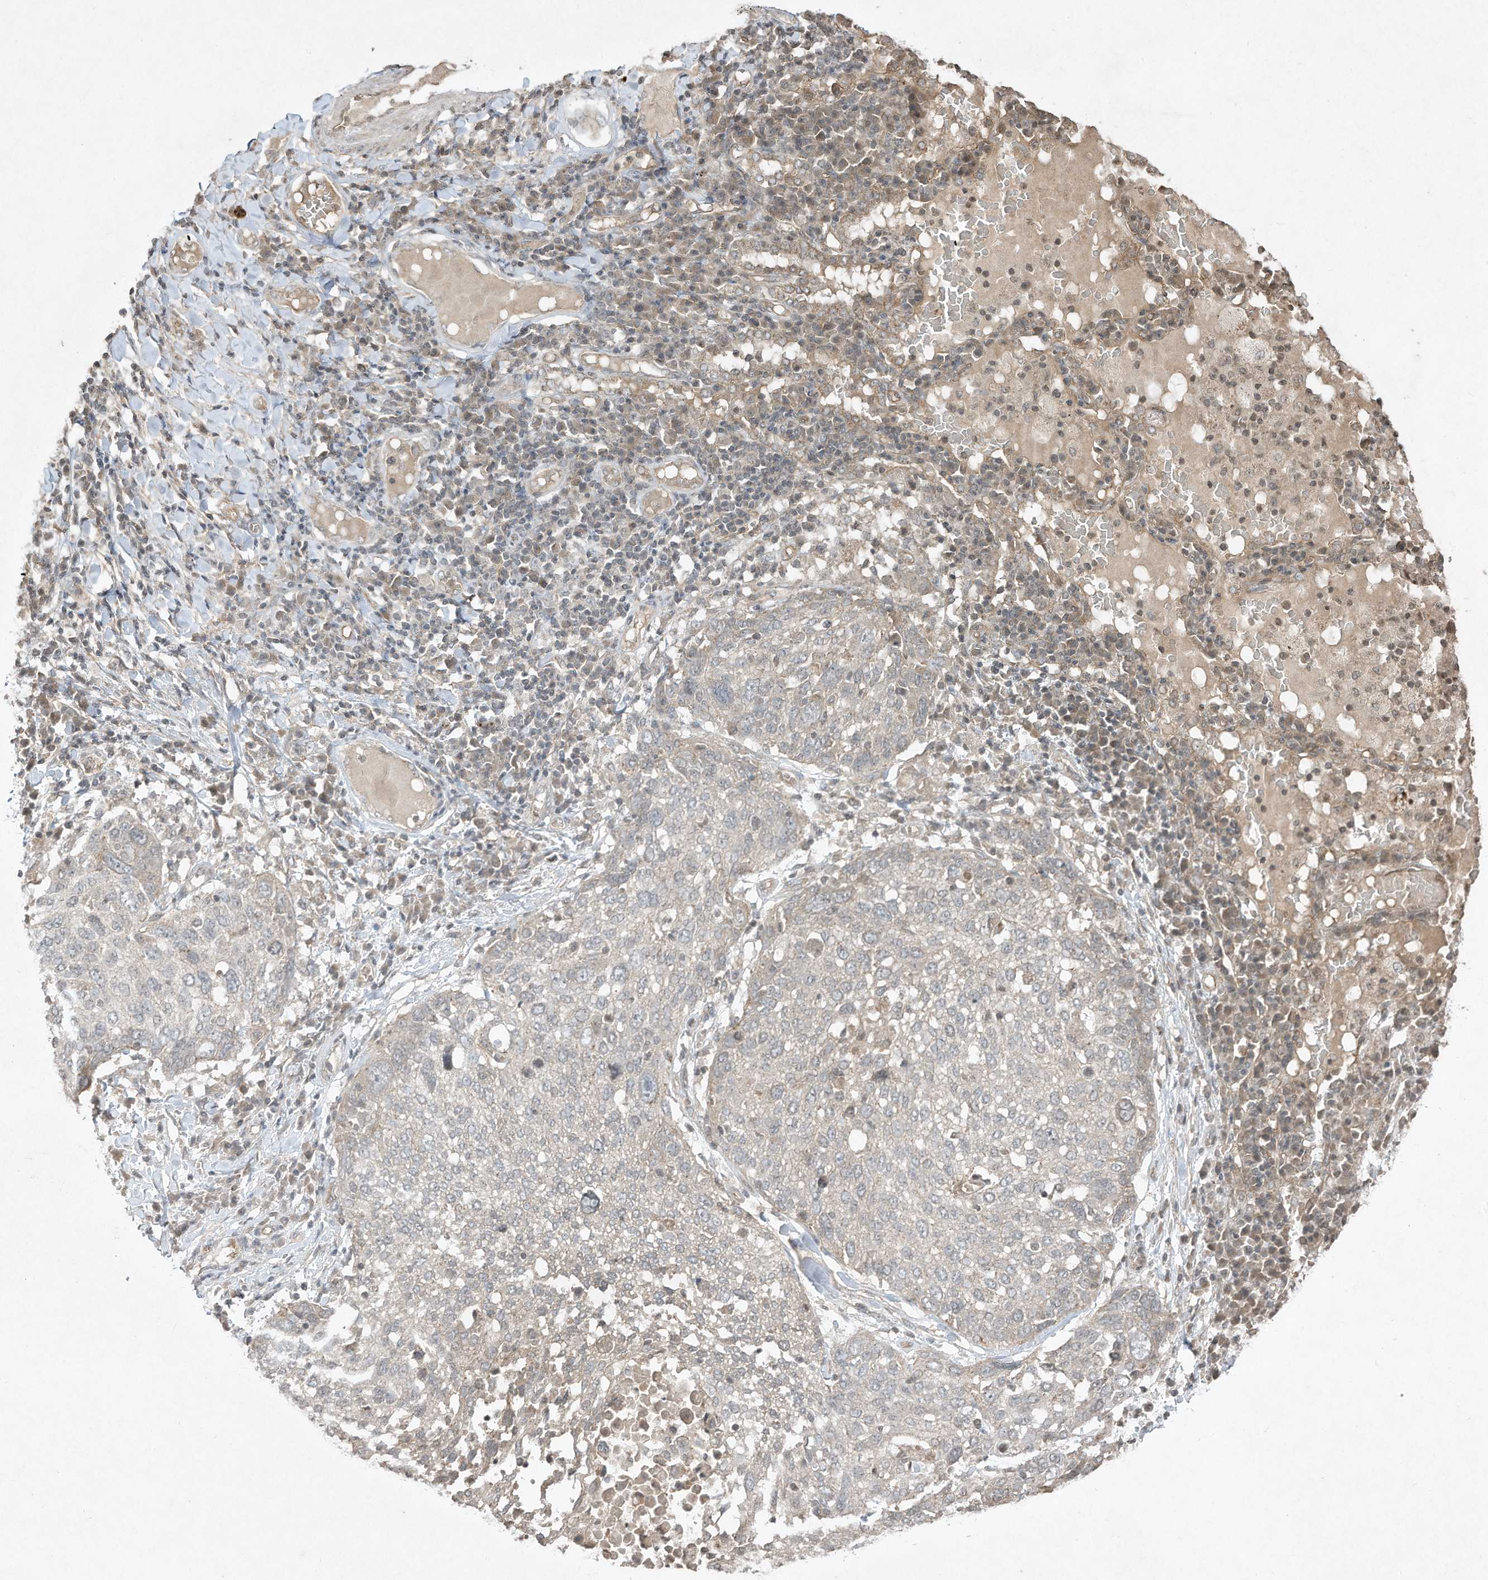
{"staining": {"intensity": "negative", "quantity": "none", "location": "none"}, "tissue": "lung cancer", "cell_type": "Tumor cells", "image_type": "cancer", "snomed": [{"axis": "morphology", "description": "Squamous cell carcinoma, NOS"}, {"axis": "topography", "description": "Lung"}], "caption": "Human lung cancer (squamous cell carcinoma) stained for a protein using immunohistochemistry exhibits no staining in tumor cells.", "gene": "MATN2", "patient": {"sex": "male", "age": 65}}